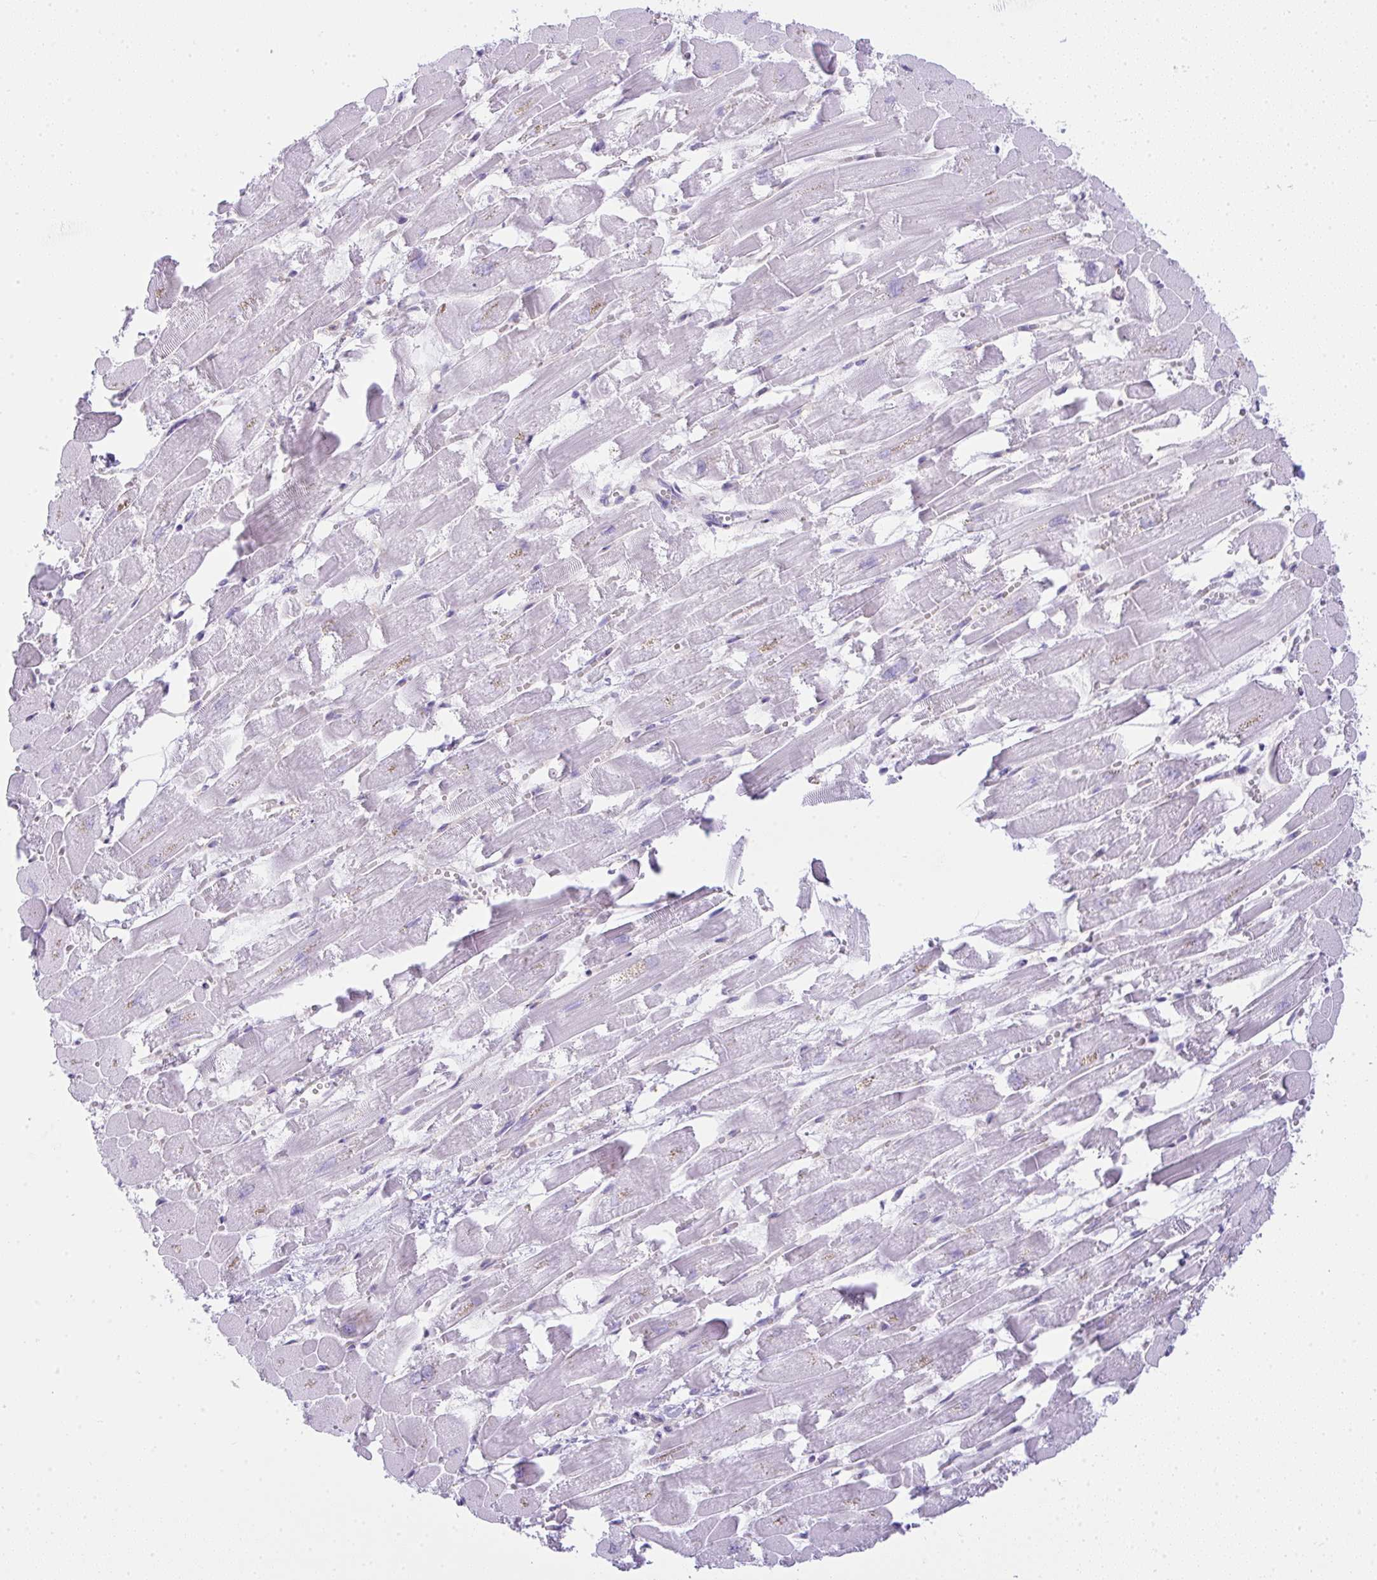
{"staining": {"intensity": "negative", "quantity": "none", "location": "none"}, "tissue": "heart muscle", "cell_type": "Cardiomyocytes", "image_type": "normal", "snomed": [{"axis": "morphology", "description": "Normal tissue, NOS"}, {"axis": "topography", "description": "Heart"}], "caption": "Protein analysis of normal heart muscle reveals no significant positivity in cardiomyocytes. (DAB immunohistochemistry (IHC) with hematoxylin counter stain).", "gene": "RASL10A", "patient": {"sex": "female", "age": 52}}